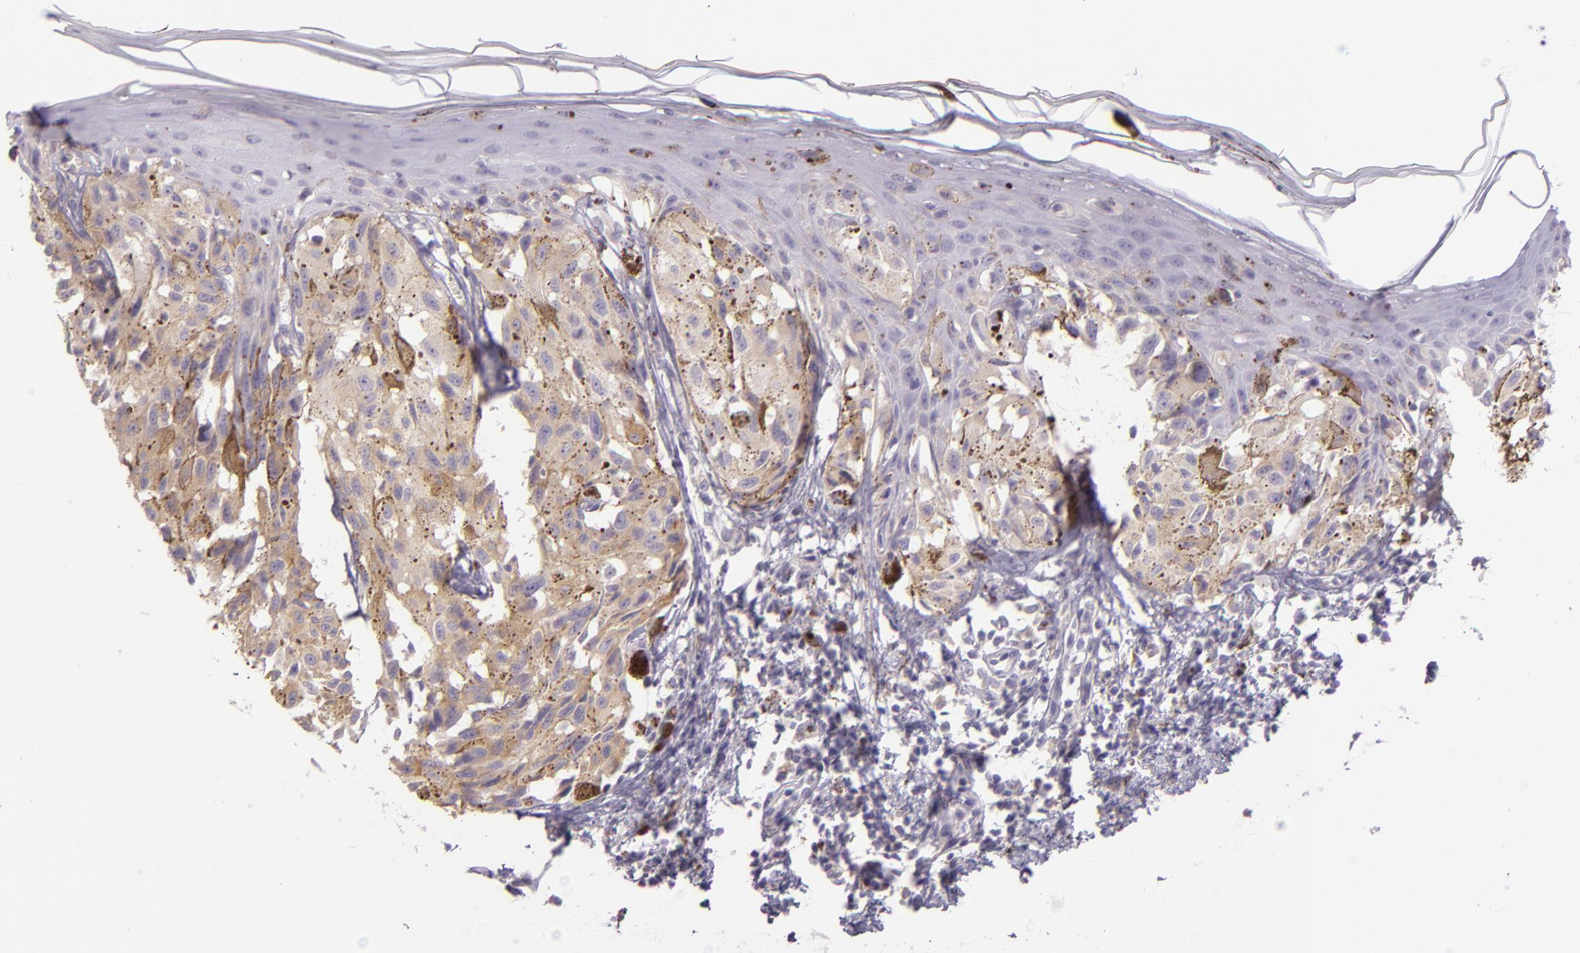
{"staining": {"intensity": "weak", "quantity": ">75%", "location": "cytoplasmic/membranous"}, "tissue": "melanoma", "cell_type": "Tumor cells", "image_type": "cancer", "snomed": [{"axis": "morphology", "description": "Malignant melanoma, NOS"}, {"axis": "topography", "description": "Skin"}], "caption": "Immunohistochemical staining of melanoma shows low levels of weak cytoplasmic/membranous positivity in about >75% of tumor cells. Nuclei are stained in blue.", "gene": "ZC3H7B", "patient": {"sex": "female", "age": 72}}